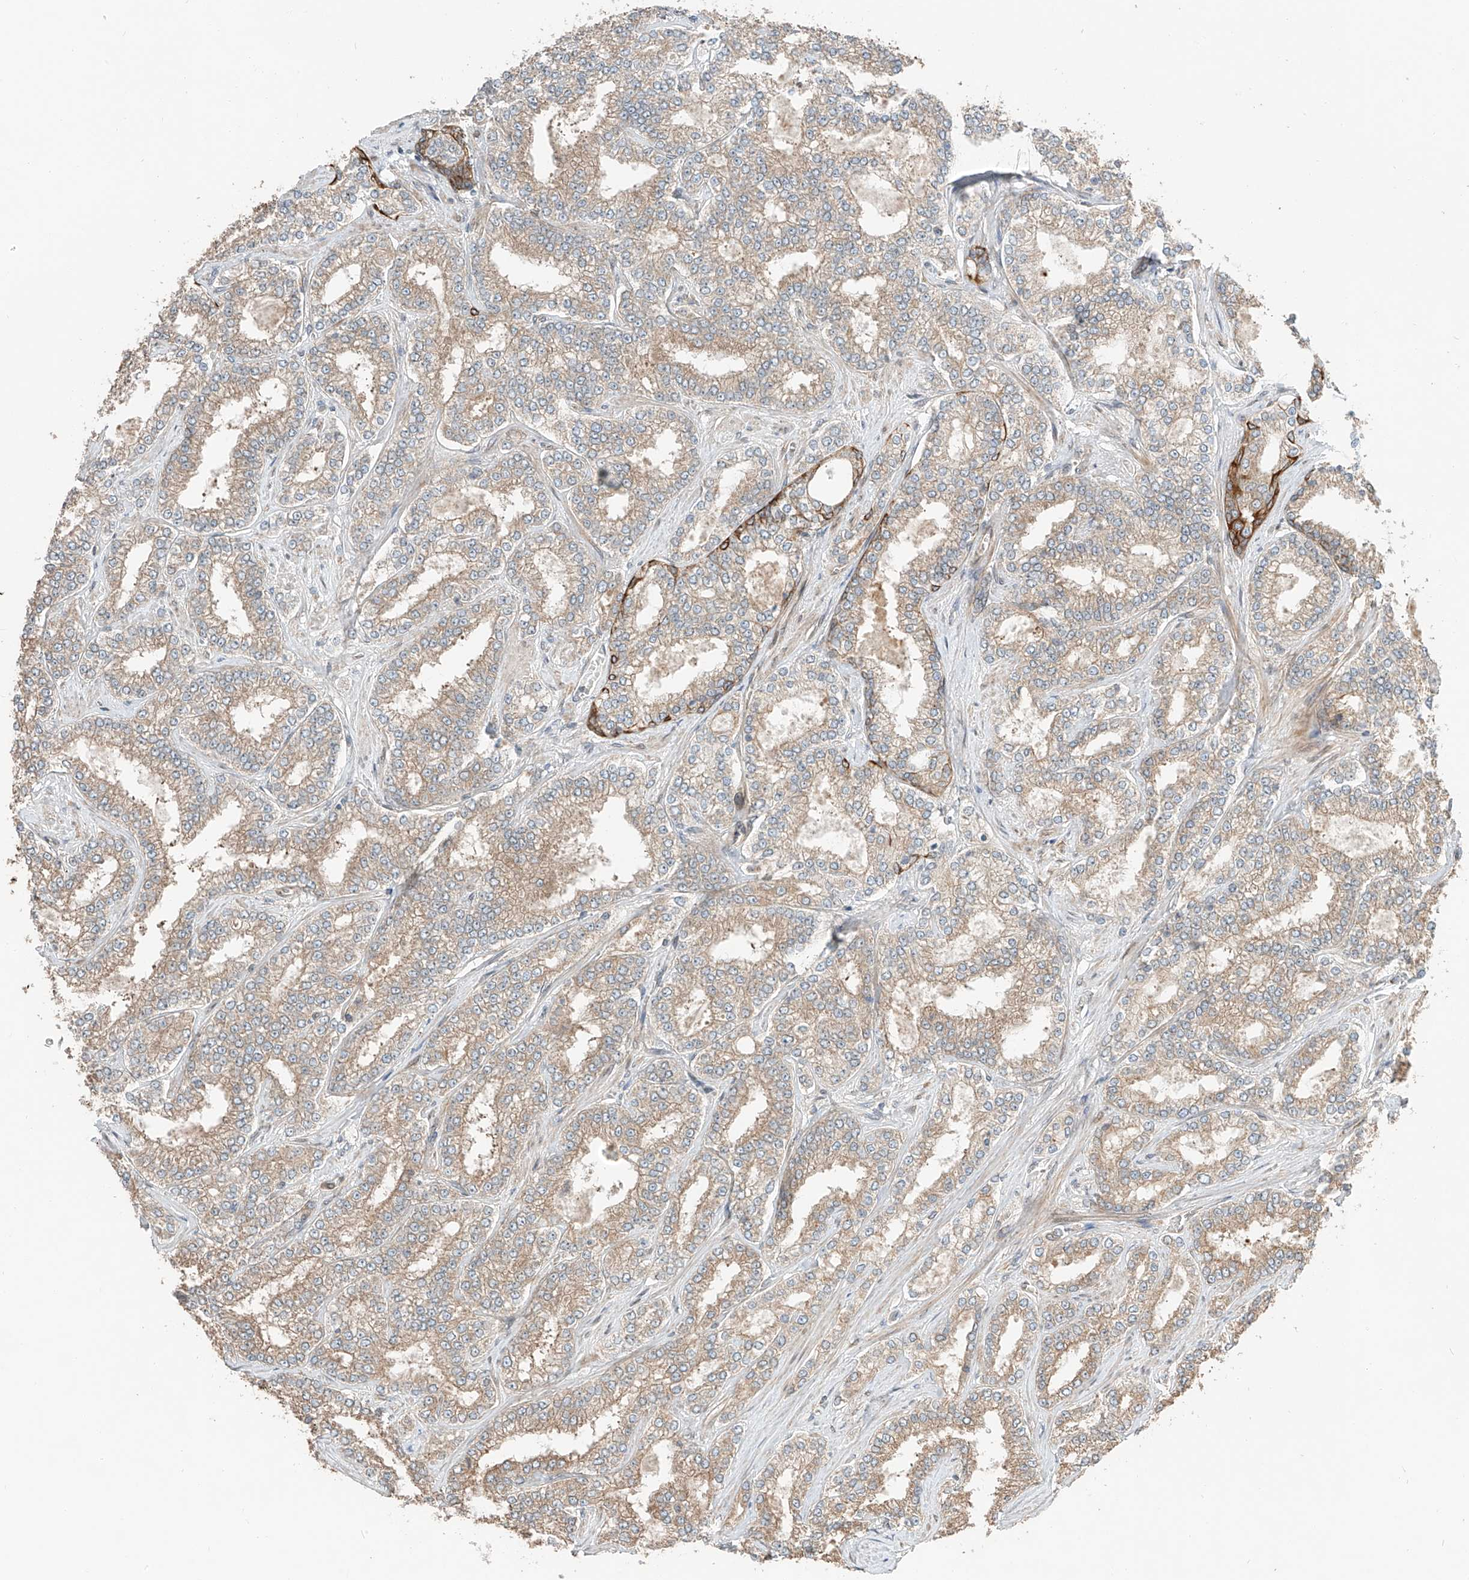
{"staining": {"intensity": "weak", "quantity": ">75%", "location": "cytoplasmic/membranous"}, "tissue": "prostate cancer", "cell_type": "Tumor cells", "image_type": "cancer", "snomed": [{"axis": "morphology", "description": "Normal tissue, NOS"}, {"axis": "morphology", "description": "Adenocarcinoma, High grade"}, {"axis": "topography", "description": "Prostate"}], "caption": "IHC staining of adenocarcinoma (high-grade) (prostate), which displays low levels of weak cytoplasmic/membranous positivity in approximately >75% of tumor cells indicating weak cytoplasmic/membranous protein expression. The staining was performed using DAB (brown) for protein detection and nuclei were counterstained in hematoxylin (blue).", "gene": "CEP162", "patient": {"sex": "male", "age": 83}}